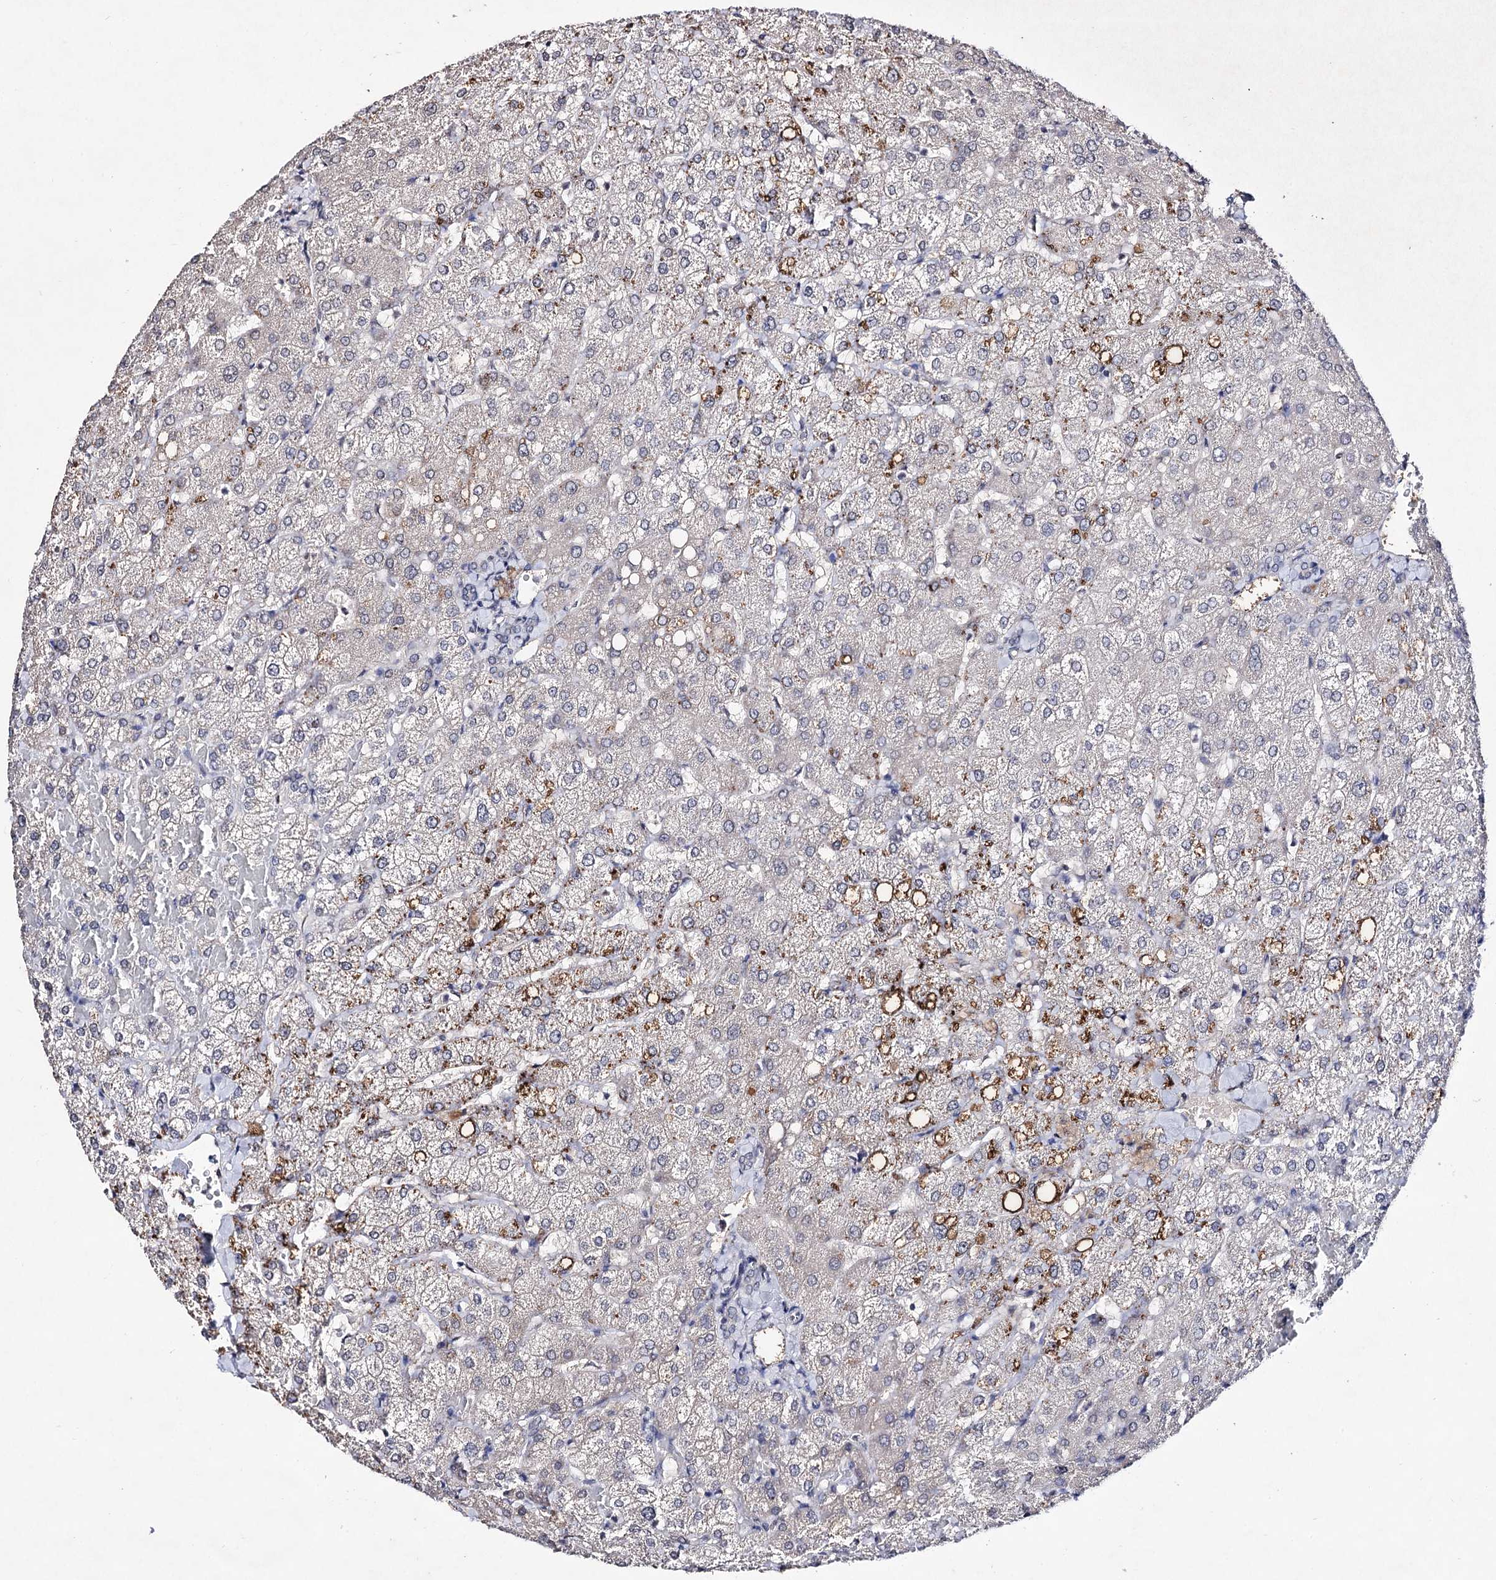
{"staining": {"intensity": "negative", "quantity": "none", "location": "none"}, "tissue": "liver", "cell_type": "Cholangiocytes", "image_type": "normal", "snomed": [{"axis": "morphology", "description": "Normal tissue, NOS"}, {"axis": "topography", "description": "Liver"}], "caption": "Immunohistochemical staining of normal liver shows no significant positivity in cholangiocytes. The staining is performed using DAB brown chromogen with nuclei counter-stained in using hematoxylin.", "gene": "PLIN1", "patient": {"sex": "female", "age": 54}}